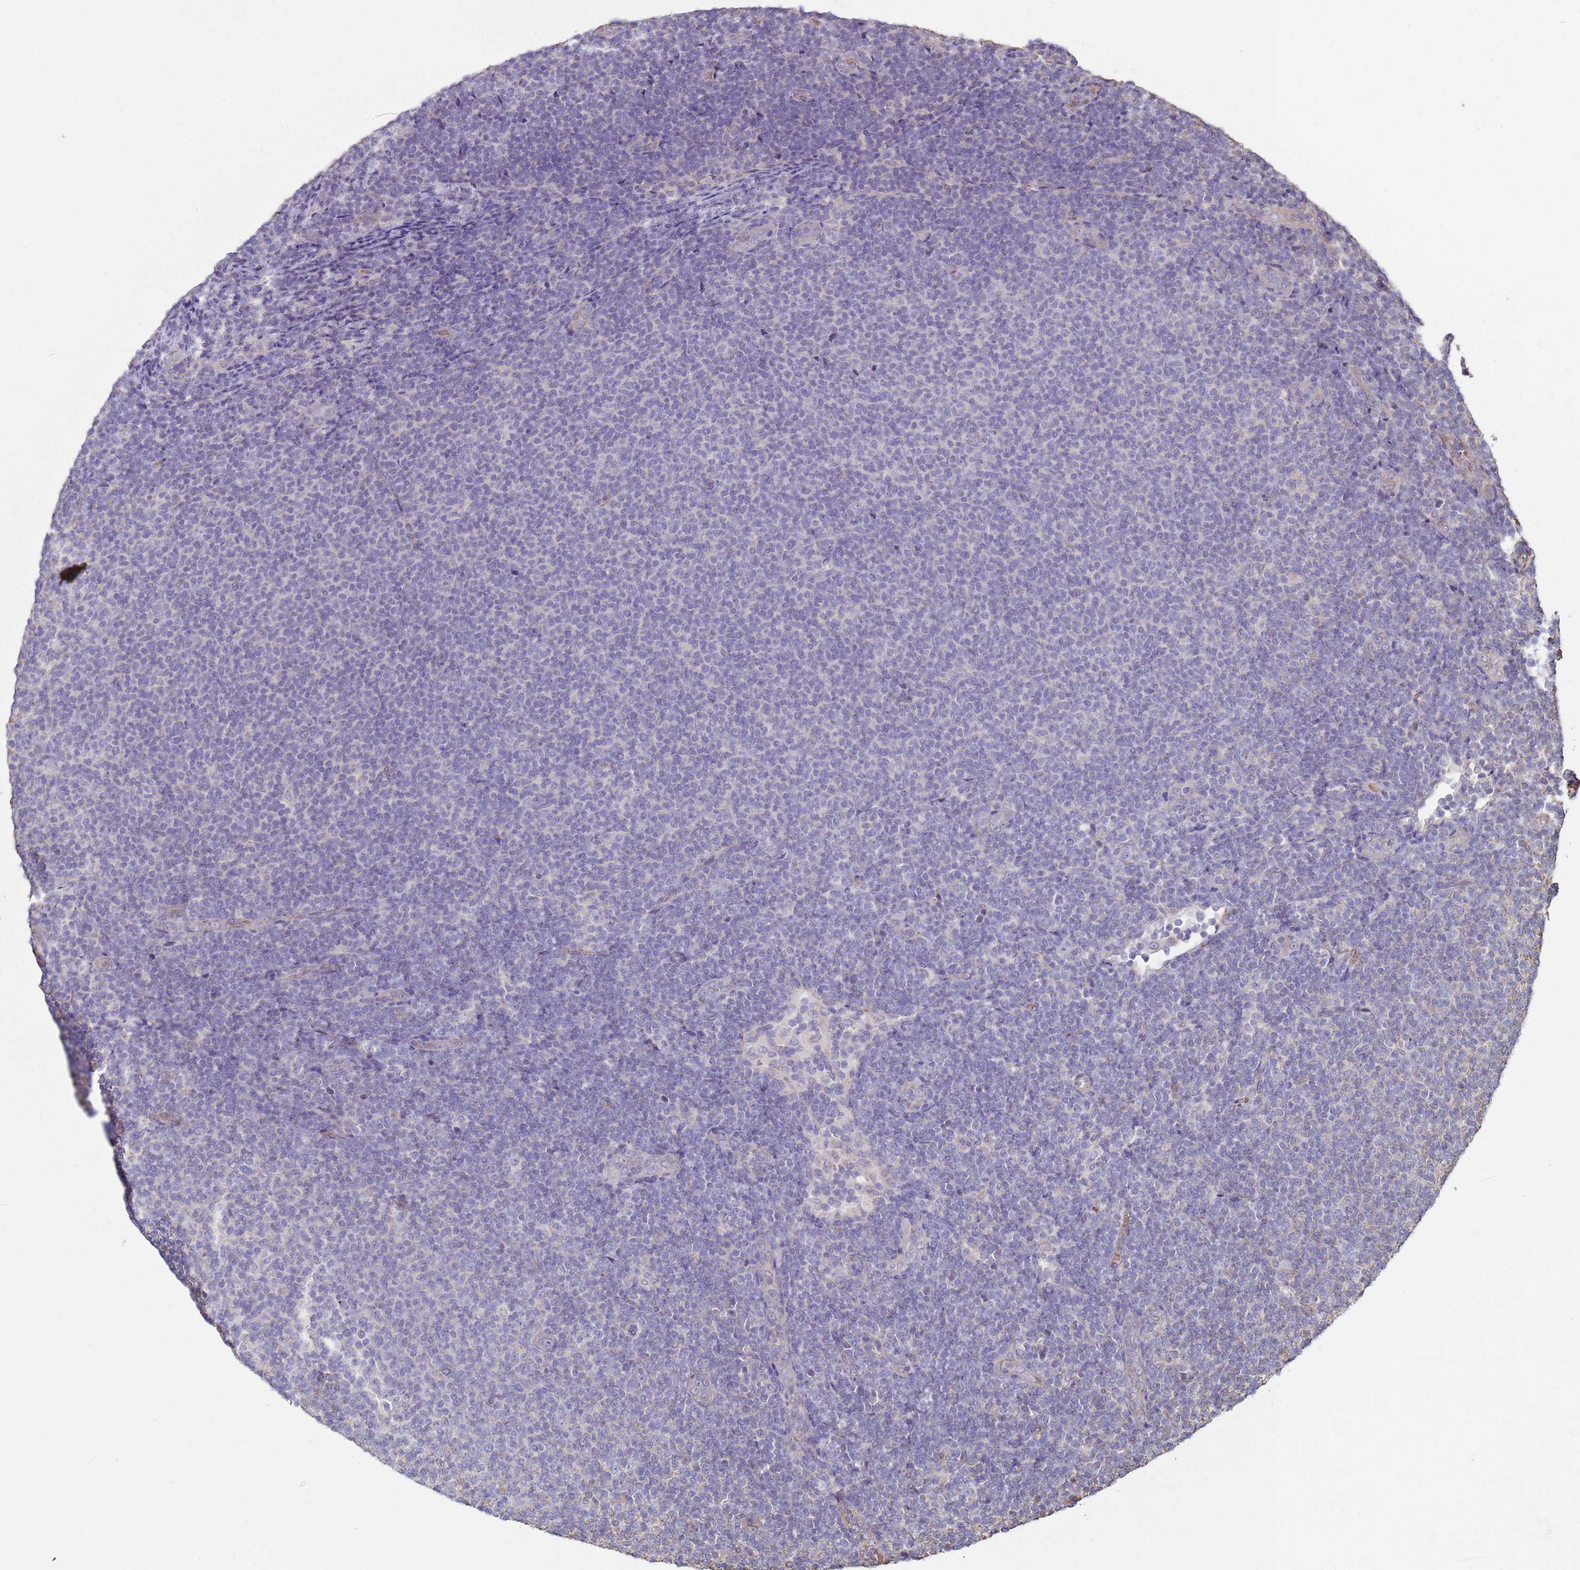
{"staining": {"intensity": "negative", "quantity": "none", "location": "none"}, "tissue": "lymphoma", "cell_type": "Tumor cells", "image_type": "cancer", "snomed": [{"axis": "morphology", "description": "Malignant lymphoma, non-Hodgkin's type, Low grade"}, {"axis": "topography", "description": "Lymph node"}], "caption": "High magnification brightfield microscopy of lymphoma stained with DAB (brown) and counterstained with hematoxylin (blue): tumor cells show no significant positivity.", "gene": "SGIP1", "patient": {"sex": "male", "age": 66}}